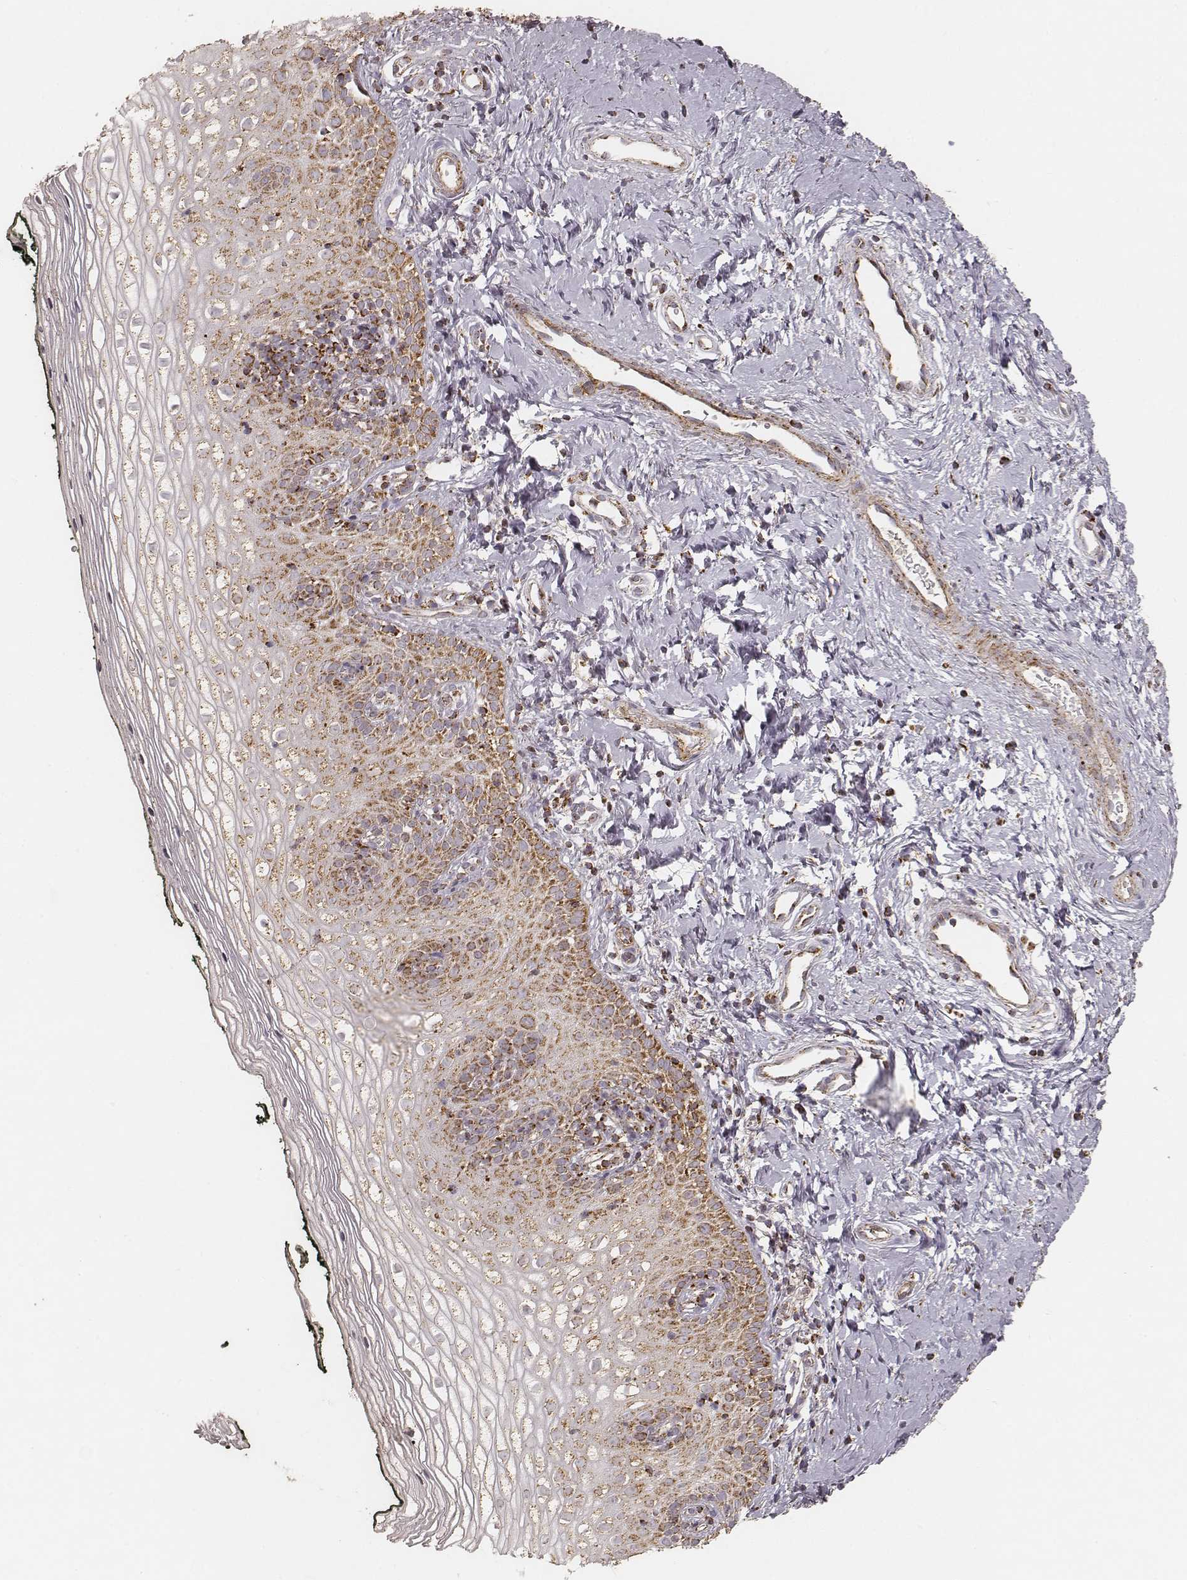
{"staining": {"intensity": "moderate", "quantity": ">75%", "location": "cytoplasmic/membranous"}, "tissue": "vagina", "cell_type": "Squamous epithelial cells", "image_type": "normal", "snomed": [{"axis": "morphology", "description": "Normal tissue, NOS"}, {"axis": "topography", "description": "Vagina"}], "caption": "Benign vagina shows moderate cytoplasmic/membranous positivity in approximately >75% of squamous epithelial cells (brown staining indicates protein expression, while blue staining denotes nuclei)..", "gene": "CS", "patient": {"sex": "female", "age": 47}}